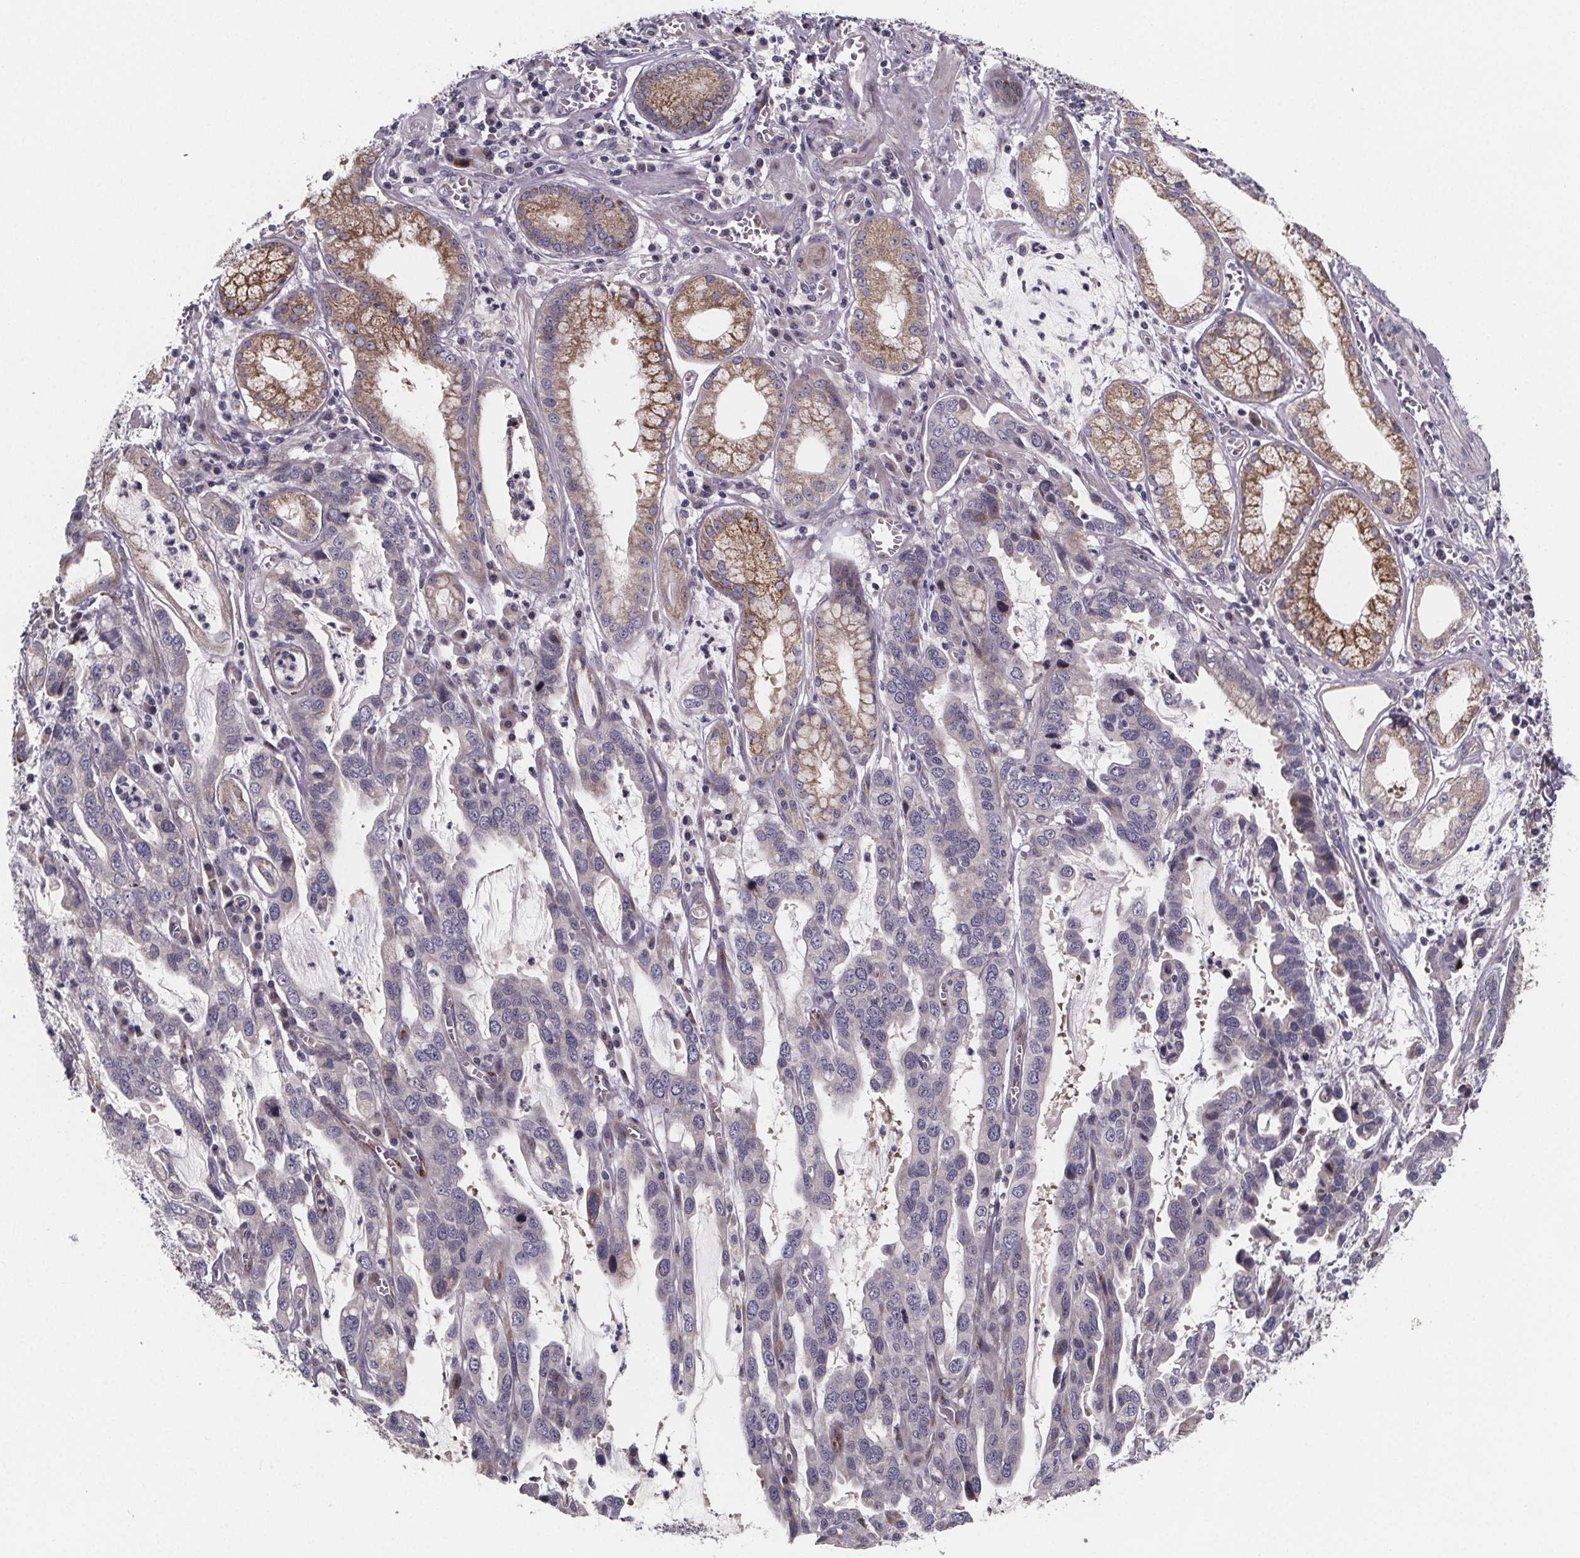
{"staining": {"intensity": "negative", "quantity": "none", "location": "none"}, "tissue": "stomach cancer", "cell_type": "Tumor cells", "image_type": "cancer", "snomed": [{"axis": "morphology", "description": "Adenocarcinoma, NOS"}, {"axis": "topography", "description": "Stomach, lower"}], "caption": "Immunohistochemistry (IHC) micrograph of neoplastic tissue: stomach cancer (adenocarcinoma) stained with DAB displays no significant protein staining in tumor cells.", "gene": "NDST1", "patient": {"sex": "female", "age": 76}}